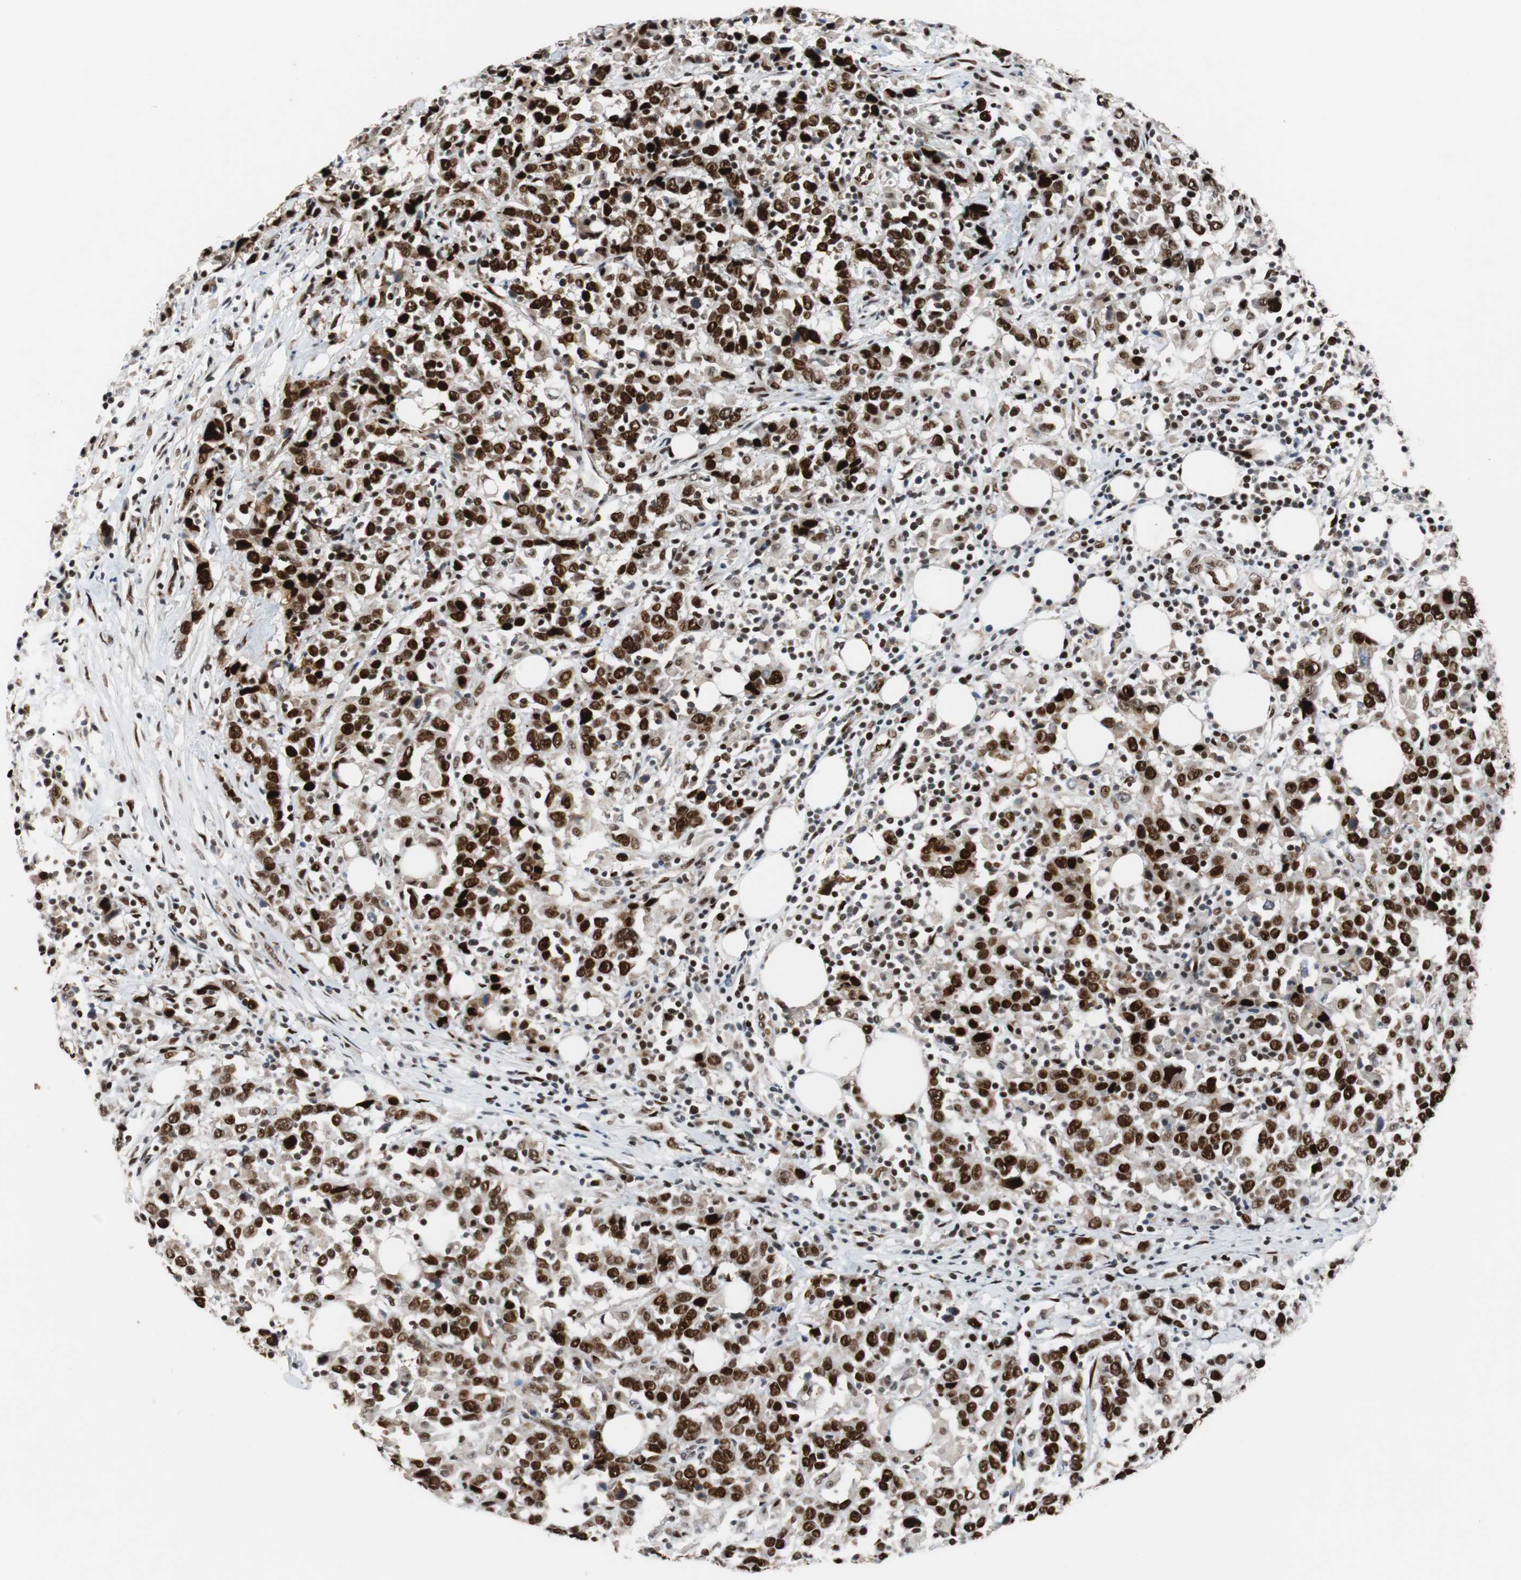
{"staining": {"intensity": "strong", "quantity": ">75%", "location": "nuclear"}, "tissue": "urothelial cancer", "cell_type": "Tumor cells", "image_type": "cancer", "snomed": [{"axis": "morphology", "description": "Urothelial carcinoma, High grade"}, {"axis": "topography", "description": "Urinary bladder"}], "caption": "Urothelial cancer stained for a protein (brown) demonstrates strong nuclear positive staining in about >75% of tumor cells.", "gene": "NBL1", "patient": {"sex": "male", "age": 61}}